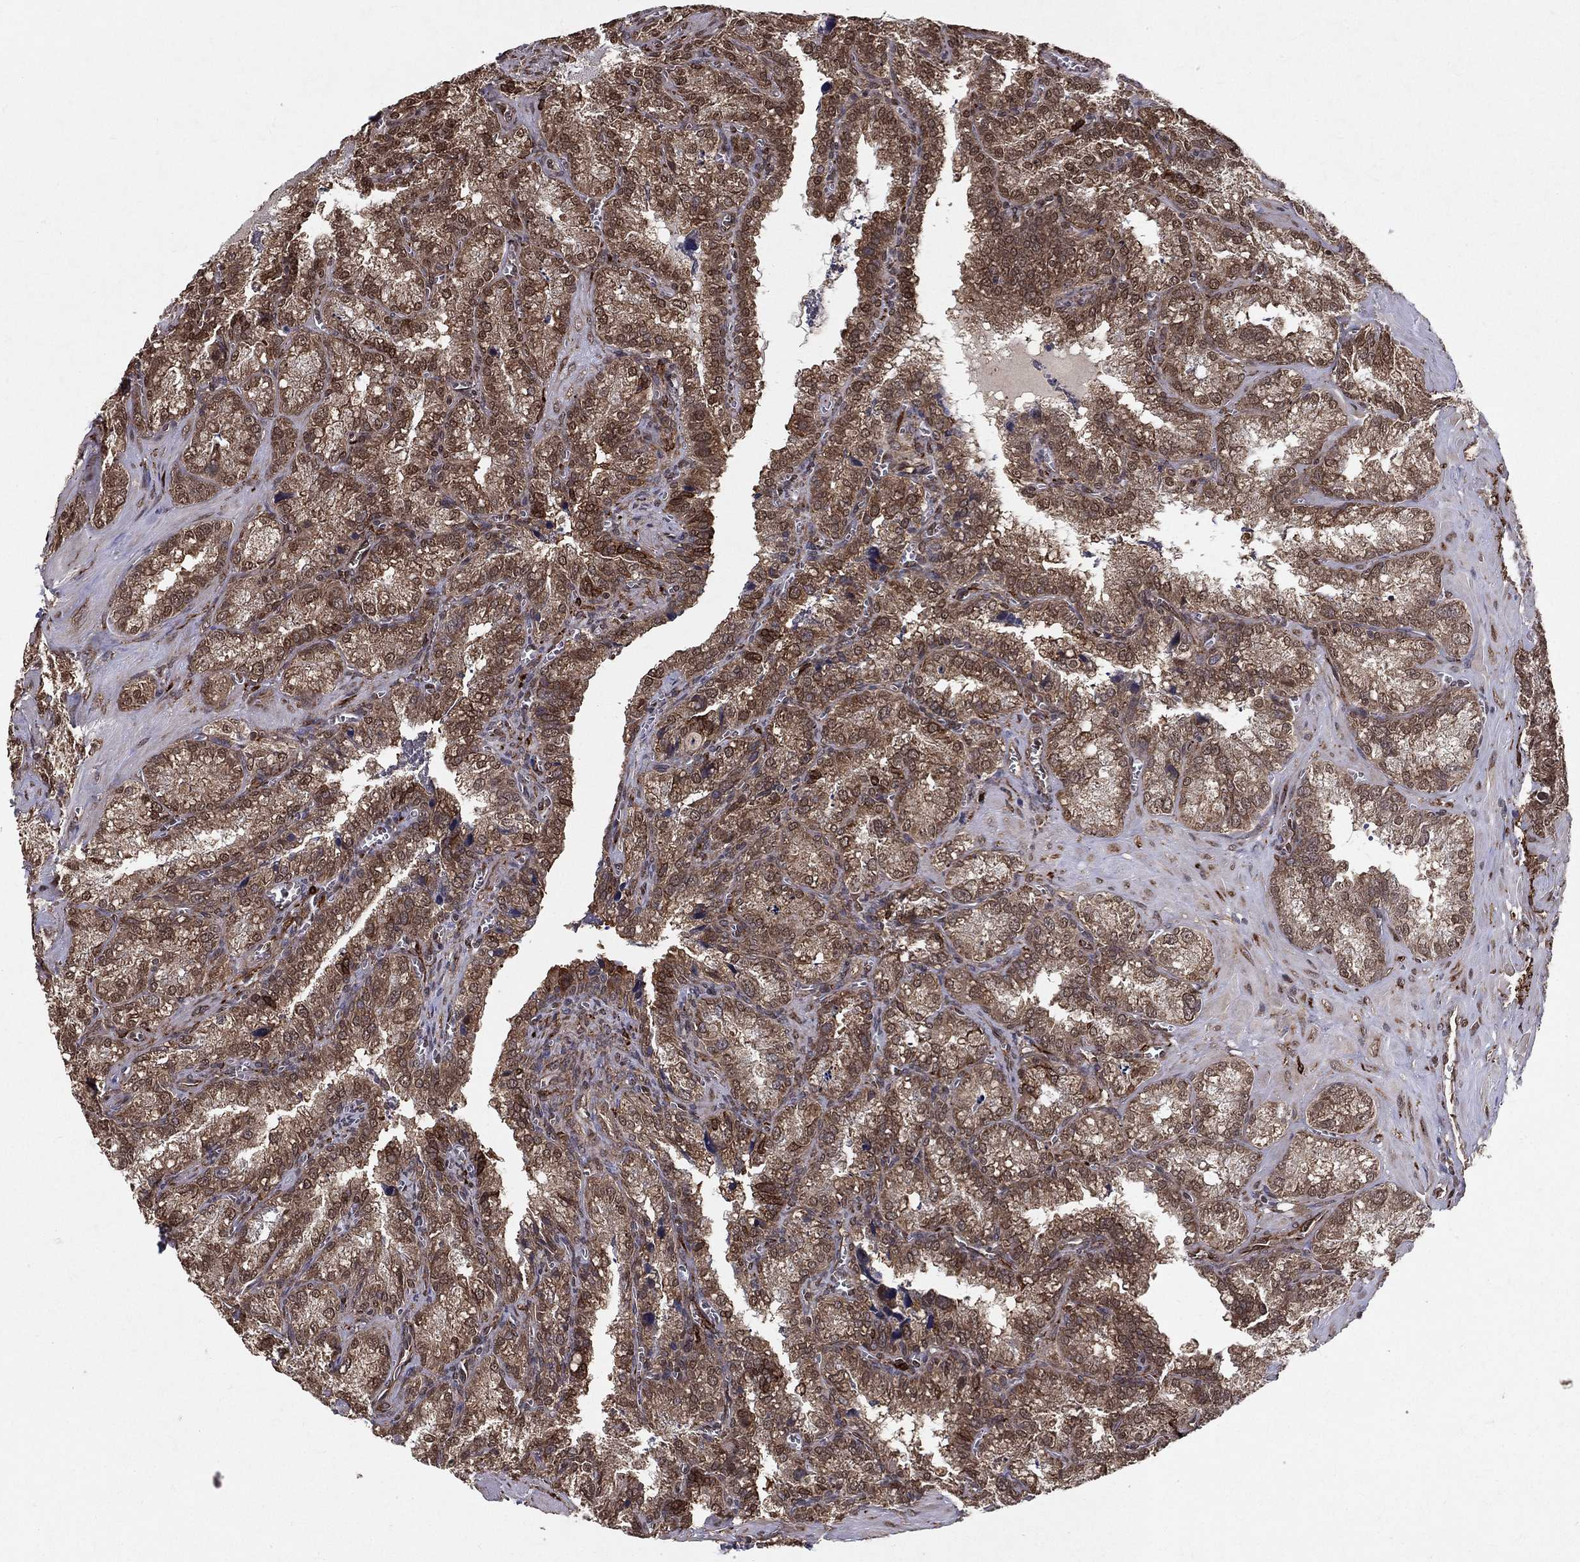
{"staining": {"intensity": "moderate", "quantity": ">75%", "location": "cytoplasmic/membranous"}, "tissue": "seminal vesicle", "cell_type": "Glandular cells", "image_type": "normal", "snomed": [{"axis": "morphology", "description": "Normal tissue, NOS"}, {"axis": "topography", "description": "Seminal veicle"}], "caption": "High-magnification brightfield microscopy of normal seminal vesicle stained with DAB (brown) and counterstained with hematoxylin (blue). glandular cells exhibit moderate cytoplasmic/membranous staining is identified in about>75% of cells. (DAB IHC, brown staining for protein, blue staining for nuclei).", "gene": "CERS2", "patient": {"sex": "male", "age": 57}}